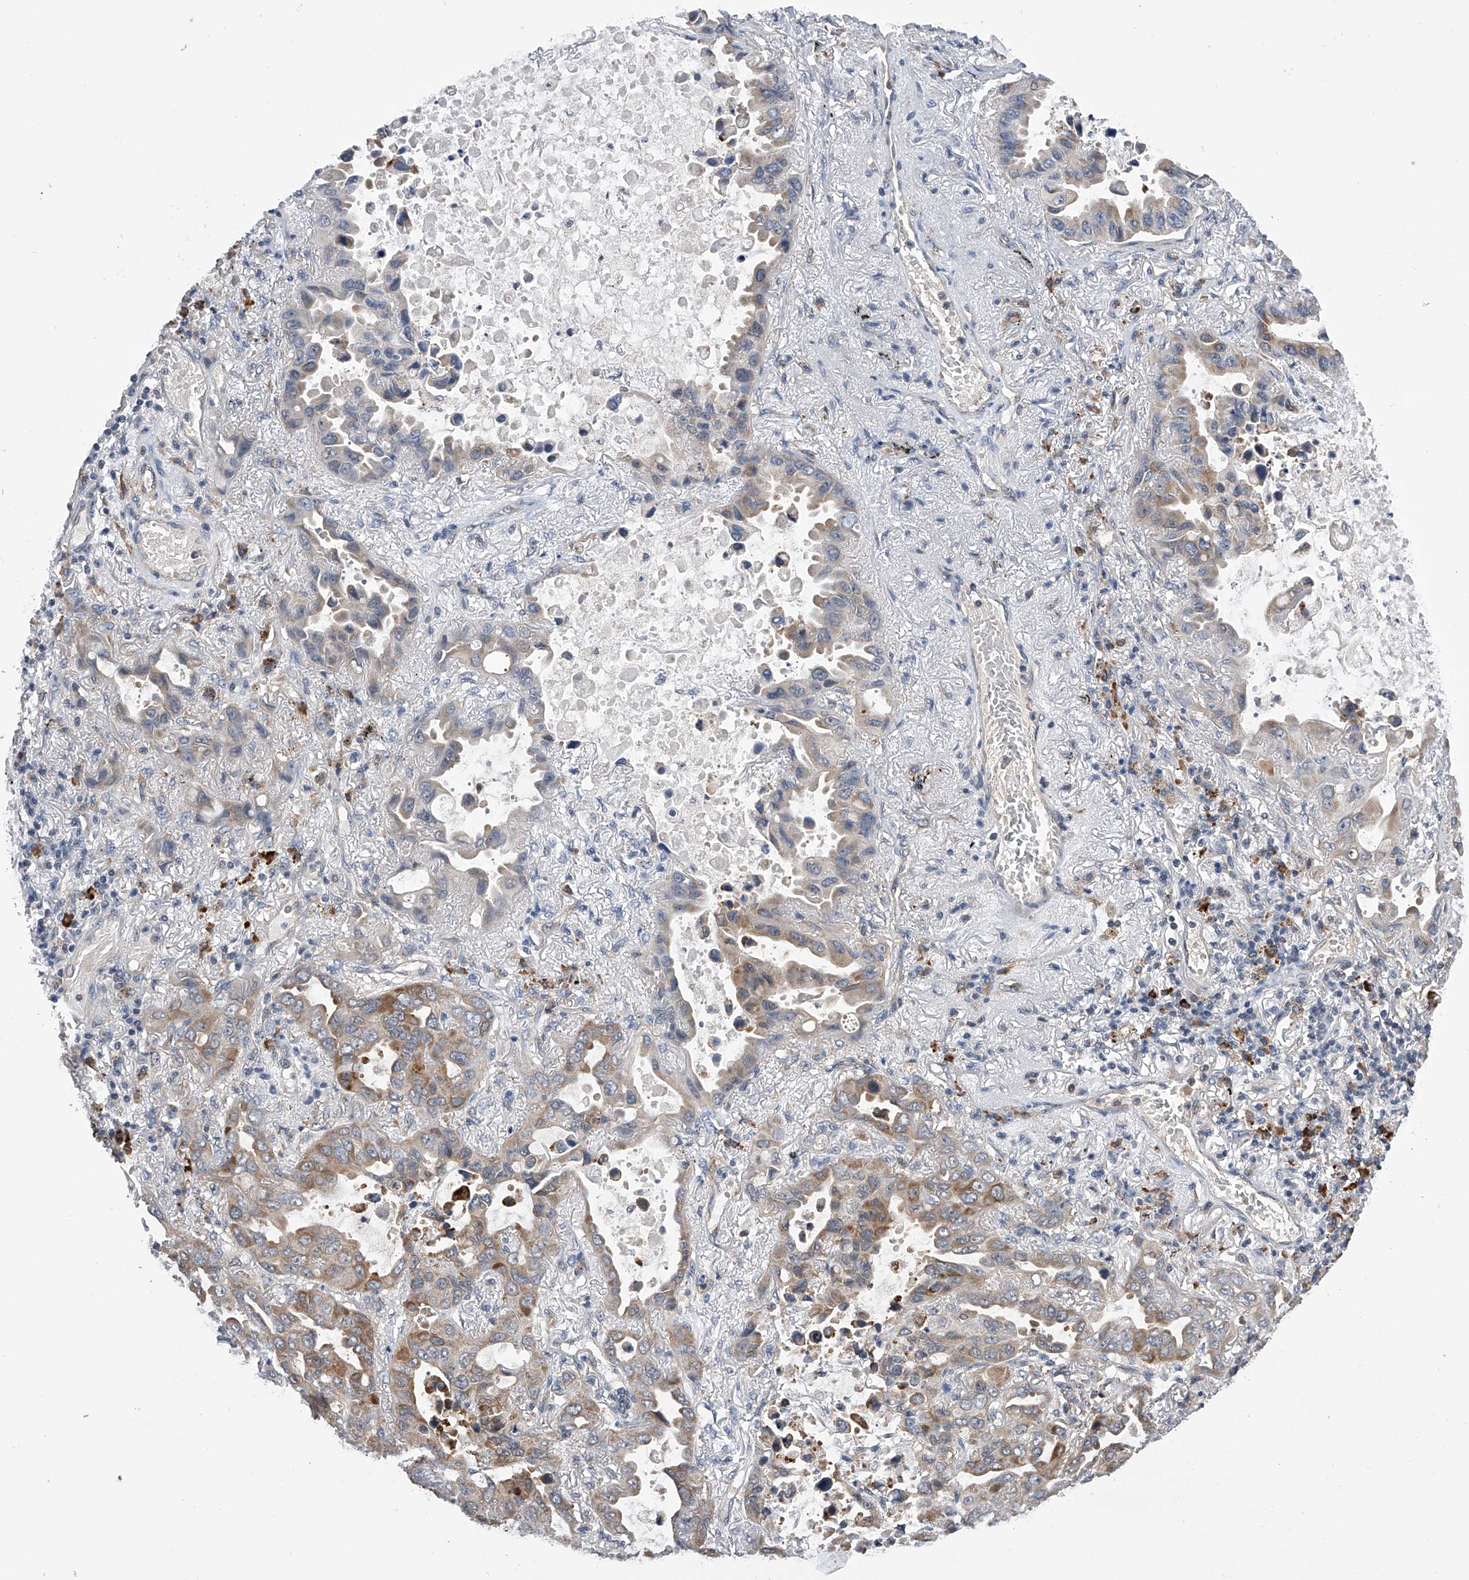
{"staining": {"intensity": "moderate", "quantity": "<25%", "location": "cytoplasmic/membranous"}, "tissue": "lung cancer", "cell_type": "Tumor cells", "image_type": "cancer", "snomed": [{"axis": "morphology", "description": "Adenocarcinoma, NOS"}, {"axis": "topography", "description": "Lung"}], "caption": "Immunohistochemistry histopathology image of lung cancer stained for a protein (brown), which displays low levels of moderate cytoplasmic/membranous staining in about <25% of tumor cells.", "gene": "SPOCK1", "patient": {"sex": "male", "age": 64}}